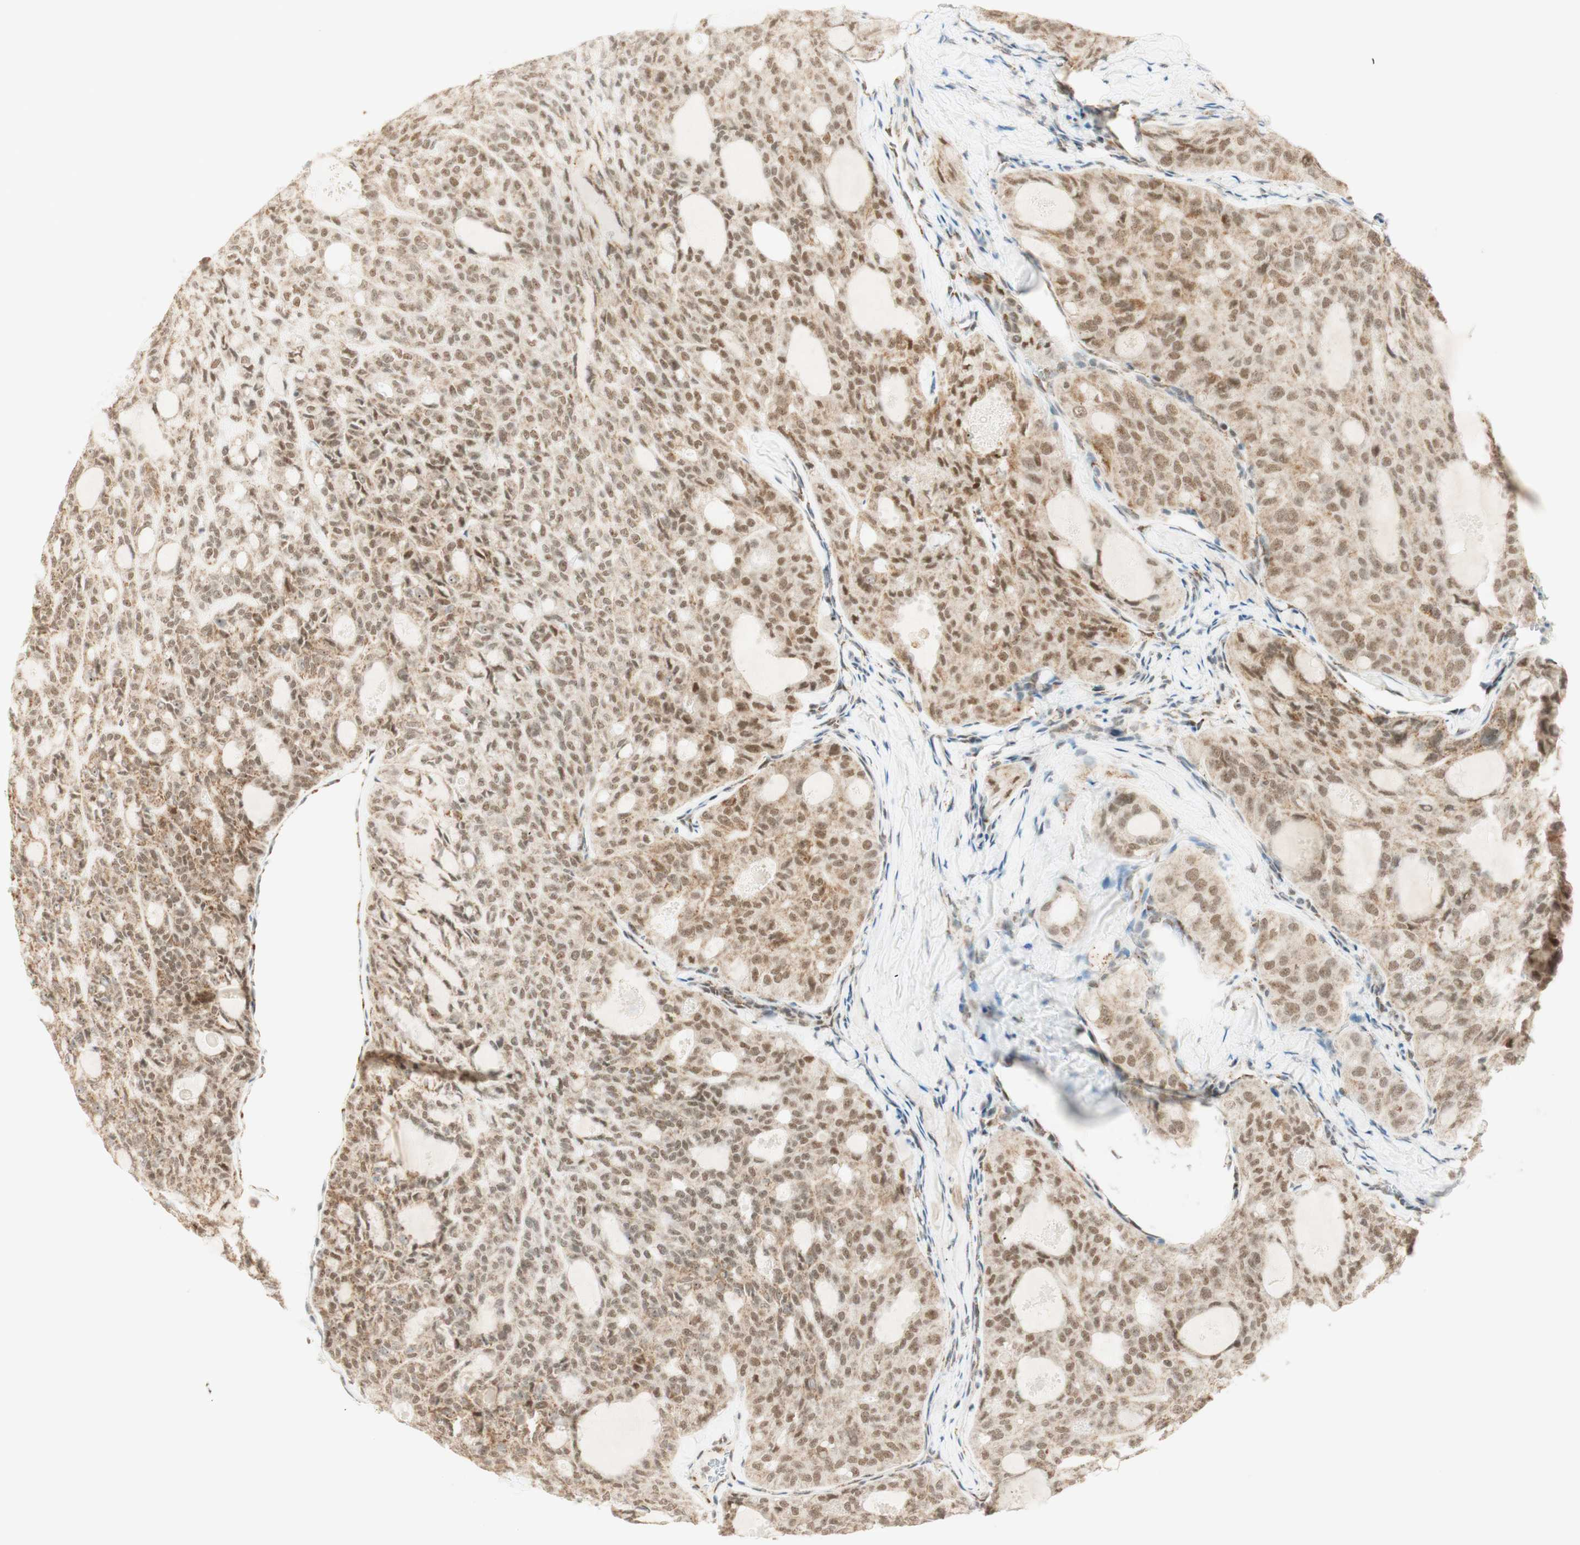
{"staining": {"intensity": "moderate", "quantity": ">75%", "location": "nuclear"}, "tissue": "thyroid cancer", "cell_type": "Tumor cells", "image_type": "cancer", "snomed": [{"axis": "morphology", "description": "Follicular adenoma carcinoma, NOS"}, {"axis": "topography", "description": "Thyroid gland"}], "caption": "Immunohistochemistry (IHC) micrograph of thyroid cancer stained for a protein (brown), which exhibits medium levels of moderate nuclear staining in approximately >75% of tumor cells.", "gene": "ZNF782", "patient": {"sex": "male", "age": 75}}